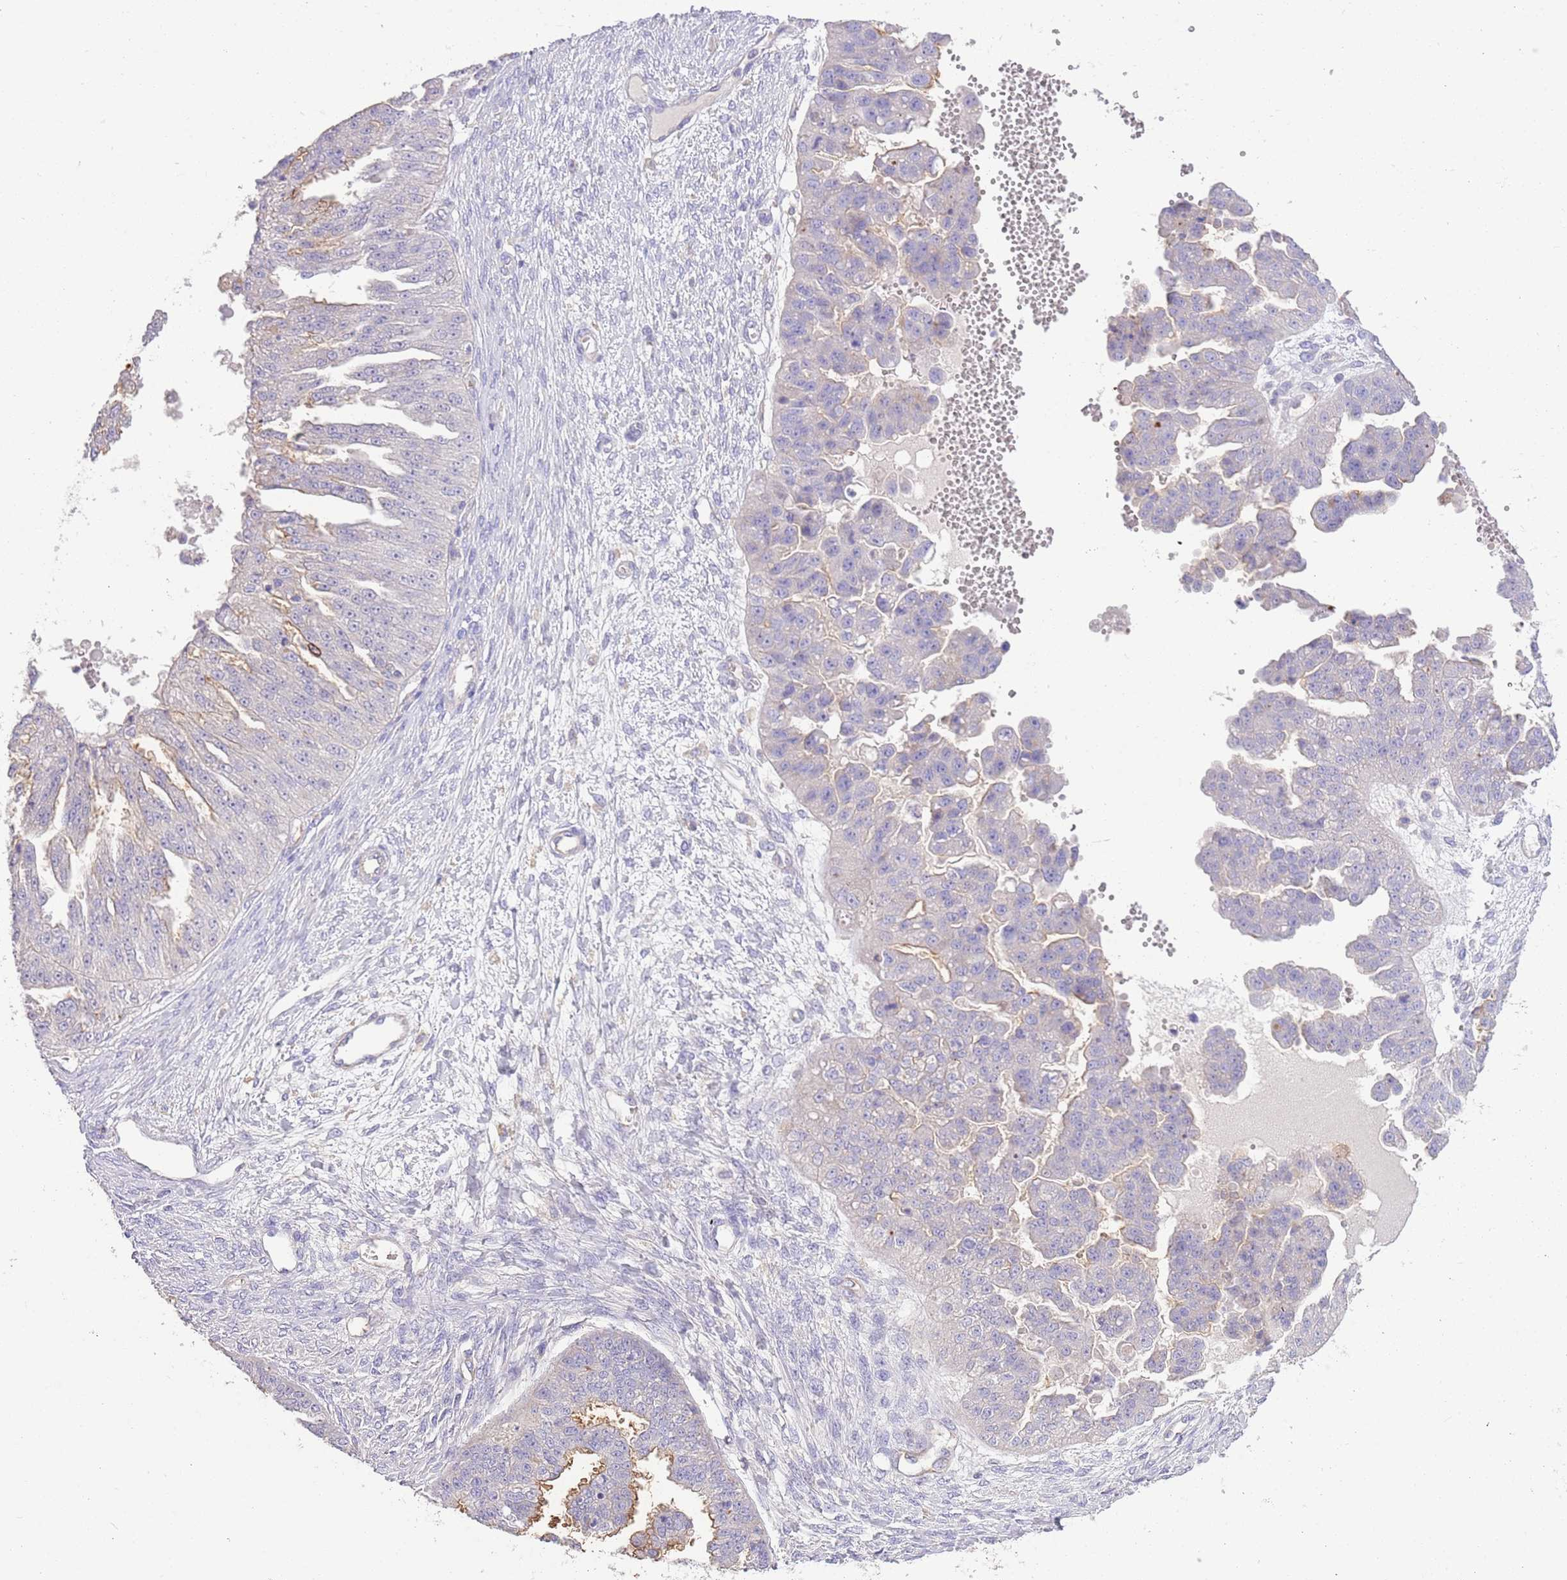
{"staining": {"intensity": "negative", "quantity": "none", "location": "none"}, "tissue": "ovarian cancer", "cell_type": "Tumor cells", "image_type": "cancer", "snomed": [{"axis": "morphology", "description": "Cystadenocarcinoma, serous, NOS"}, {"axis": "topography", "description": "Ovary"}], "caption": "Tumor cells show no significant protein positivity in ovarian cancer.", "gene": "SFTPA1", "patient": {"sex": "female", "age": 58}}